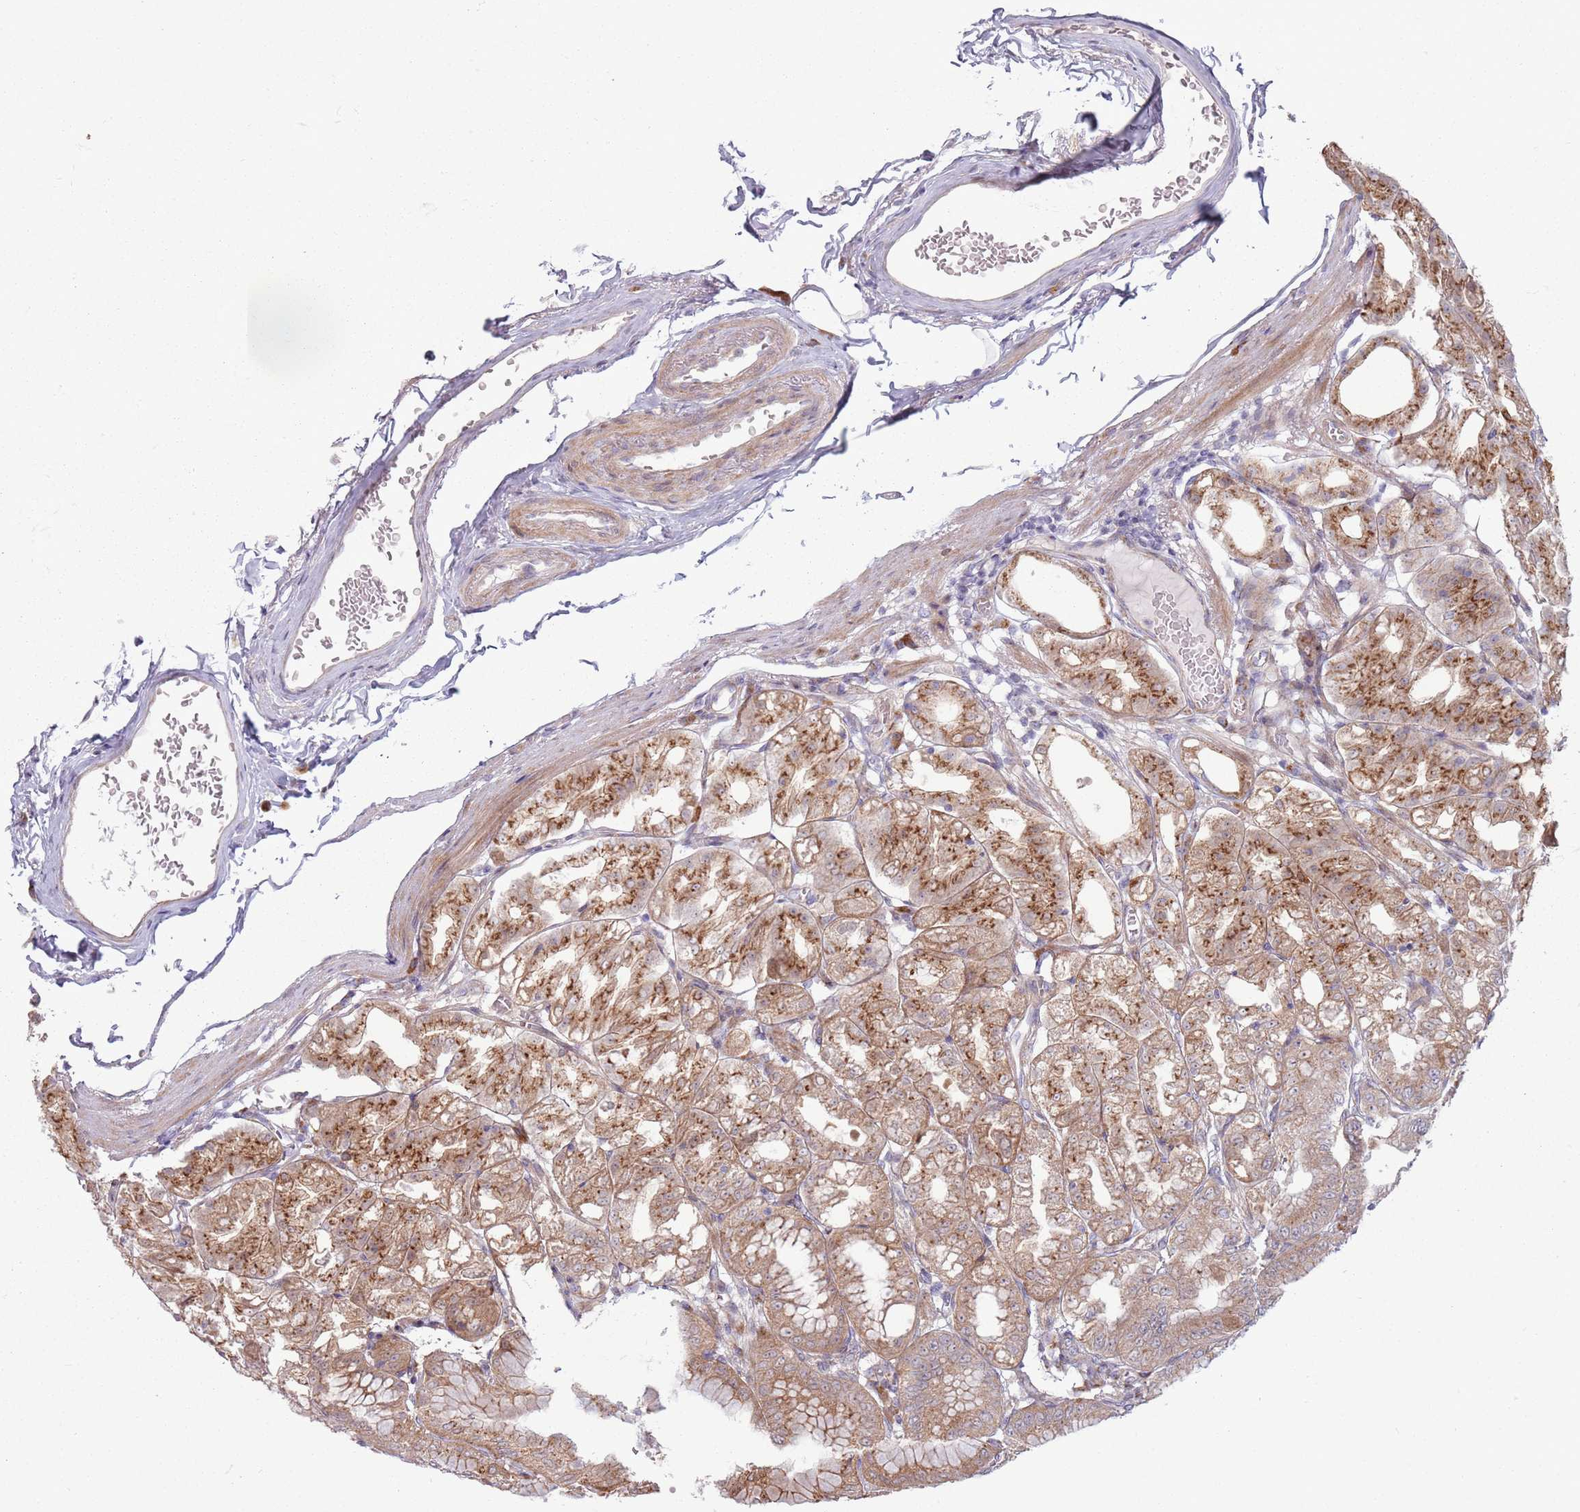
{"staining": {"intensity": "strong", "quantity": ">75%", "location": "cytoplasmic/membranous"}, "tissue": "stomach", "cell_type": "Glandular cells", "image_type": "normal", "snomed": [{"axis": "morphology", "description": "Normal tissue, NOS"}, {"axis": "topography", "description": "Stomach, lower"}], "caption": "A high-resolution photomicrograph shows immunohistochemistry staining of normal stomach, which demonstrates strong cytoplasmic/membranous positivity in approximately >75% of glandular cells. Using DAB (3,3'-diaminobenzidine) (brown) and hematoxylin (blue) stains, captured at high magnification using brightfield microscopy.", "gene": "CCDC150", "patient": {"sex": "male", "age": 71}}